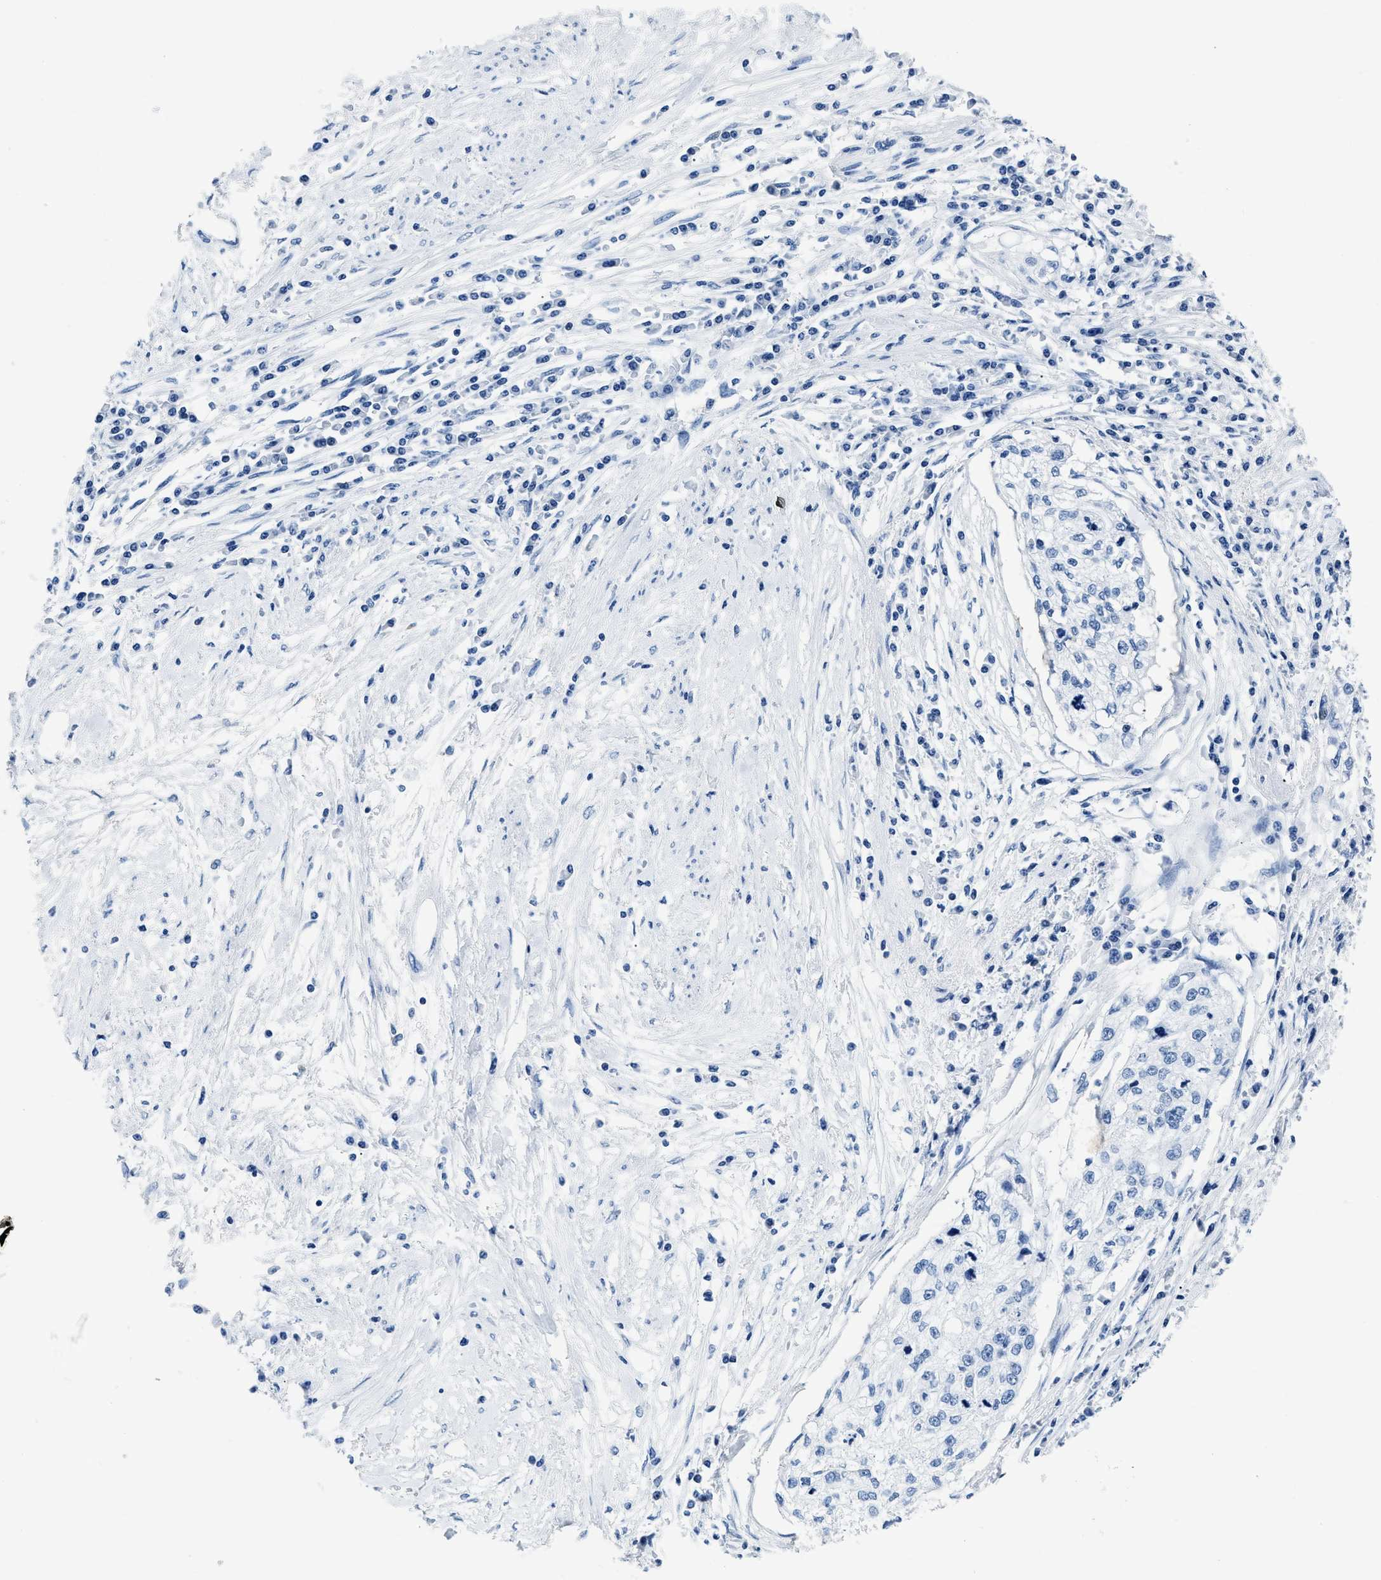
{"staining": {"intensity": "negative", "quantity": "none", "location": "none"}, "tissue": "cervical cancer", "cell_type": "Tumor cells", "image_type": "cancer", "snomed": [{"axis": "morphology", "description": "Squamous cell carcinoma, NOS"}, {"axis": "topography", "description": "Cervix"}], "caption": "Micrograph shows no protein positivity in tumor cells of squamous cell carcinoma (cervical) tissue.", "gene": "NFATC2", "patient": {"sex": "female", "age": 57}}